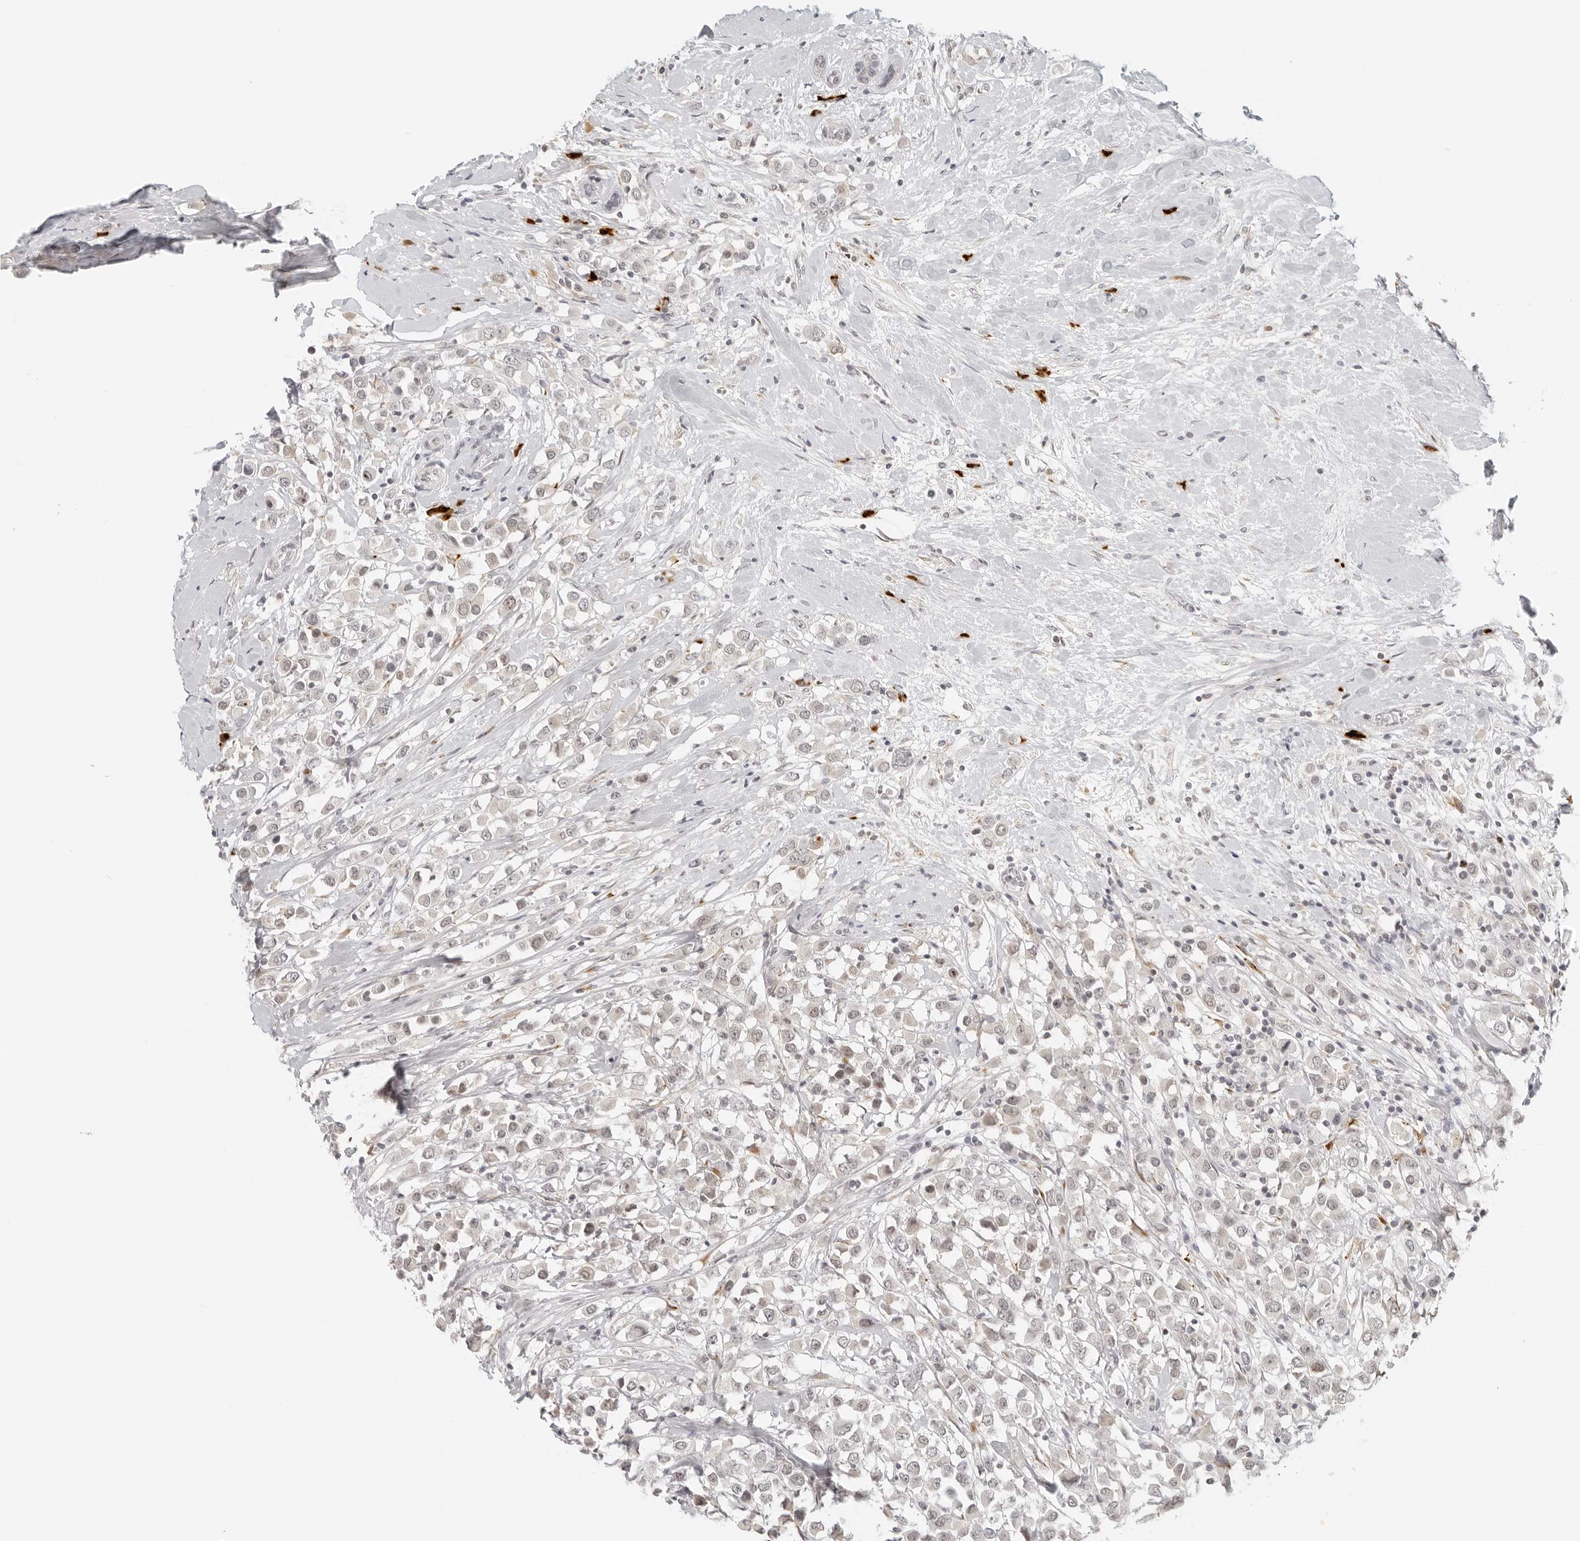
{"staining": {"intensity": "weak", "quantity": "<25%", "location": "nuclear"}, "tissue": "breast cancer", "cell_type": "Tumor cells", "image_type": "cancer", "snomed": [{"axis": "morphology", "description": "Duct carcinoma"}, {"axis": "topography", "description": "Breast"}], "caption": "This is an immunohistochemistry (IHC) micrograph of human intraductal carcinoma (breast). There is no staining in tumor cells.", "gene": "ZNF678", "patient": {"sex": "female", "age": 61}}